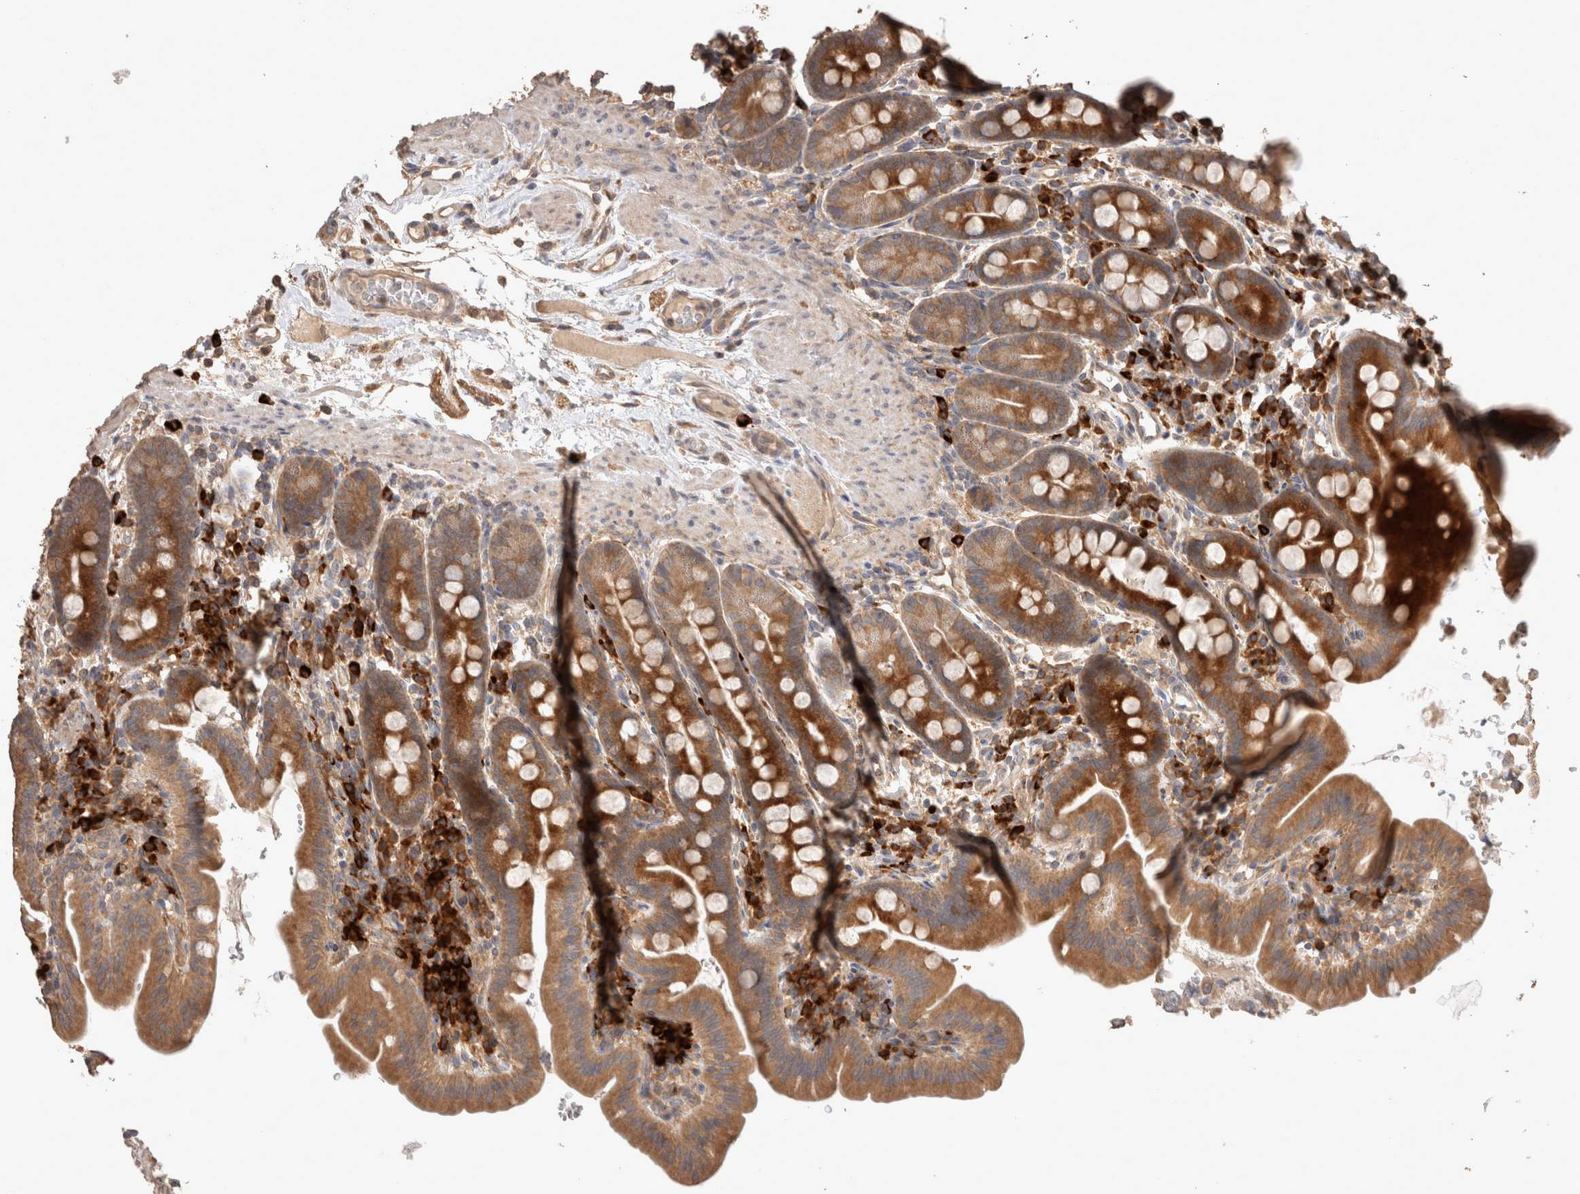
{"staining": {"intensity": "strong", "quantity": ">75%", "location": "cytoplasmic/membranous"}, "tissue": "duodenum", "cell_type": "Glandular cells", "image_type": "normal", "snomed": [{"axis": "morphology", "description": "Normal tissue, NOS"}, {"axis": "morphology", "description": "Adenocarcinoma, NOS"}, {"axis": "topography", "description": "Pancreas"}, {"axis": "topography", "description": "Duodenum"}], "caption": "Immunohistochemical staining of normal duodenum shows high levels of strong cytoplasmic/membranous positivity in about >75% of glandular cells. The staining was performed using DAB to visualize the protein expression in brown, while the nuclei were stained in blue with hematoxylin (Magnification: 20x).", "gene": "HROB", "patient": {"sex": "male", "age": 50}}